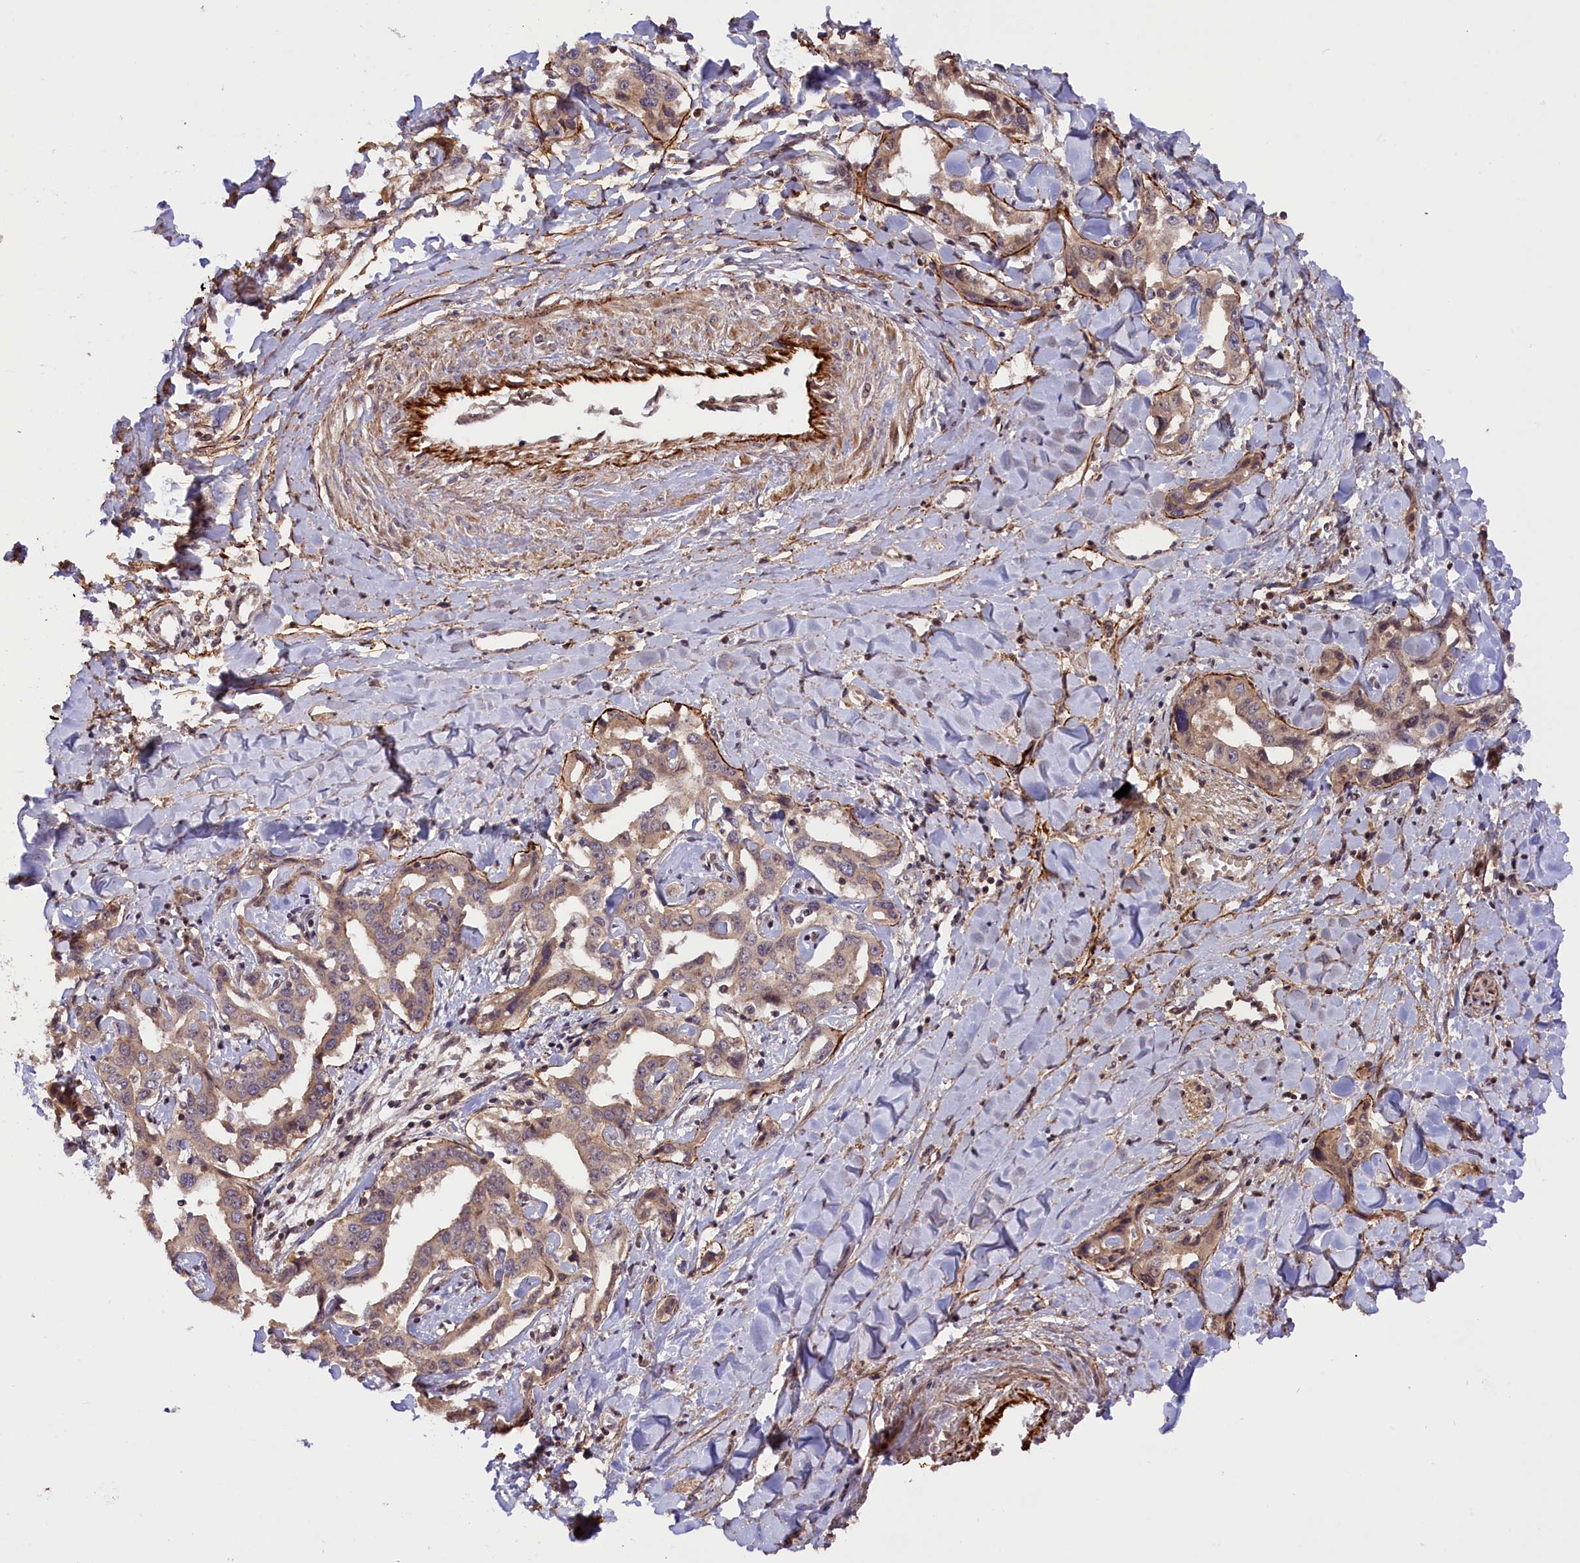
{"staining": {"intensity": "weak", "quantity": "25%-75%", "location": "cytoplasmic/membranous"}, "tissue": "liver cancer", "cell_type": "Tumor cells", "image_type": "cancer", "snomed": [{"axis": "morphology", "description": "Cholangiocarcinoma"}, {"axis": "topography", "description": "Liver"}], "caption": "This is a photomicrograph of immunohistochemistry (IHC) staining of cholangiocarcinoma (liver), which shows weak positivity in the cytoplasmic/membranous of tumor cells.", "gene": "ZNF480", "patient": {"sex": "male", "age": 59}}